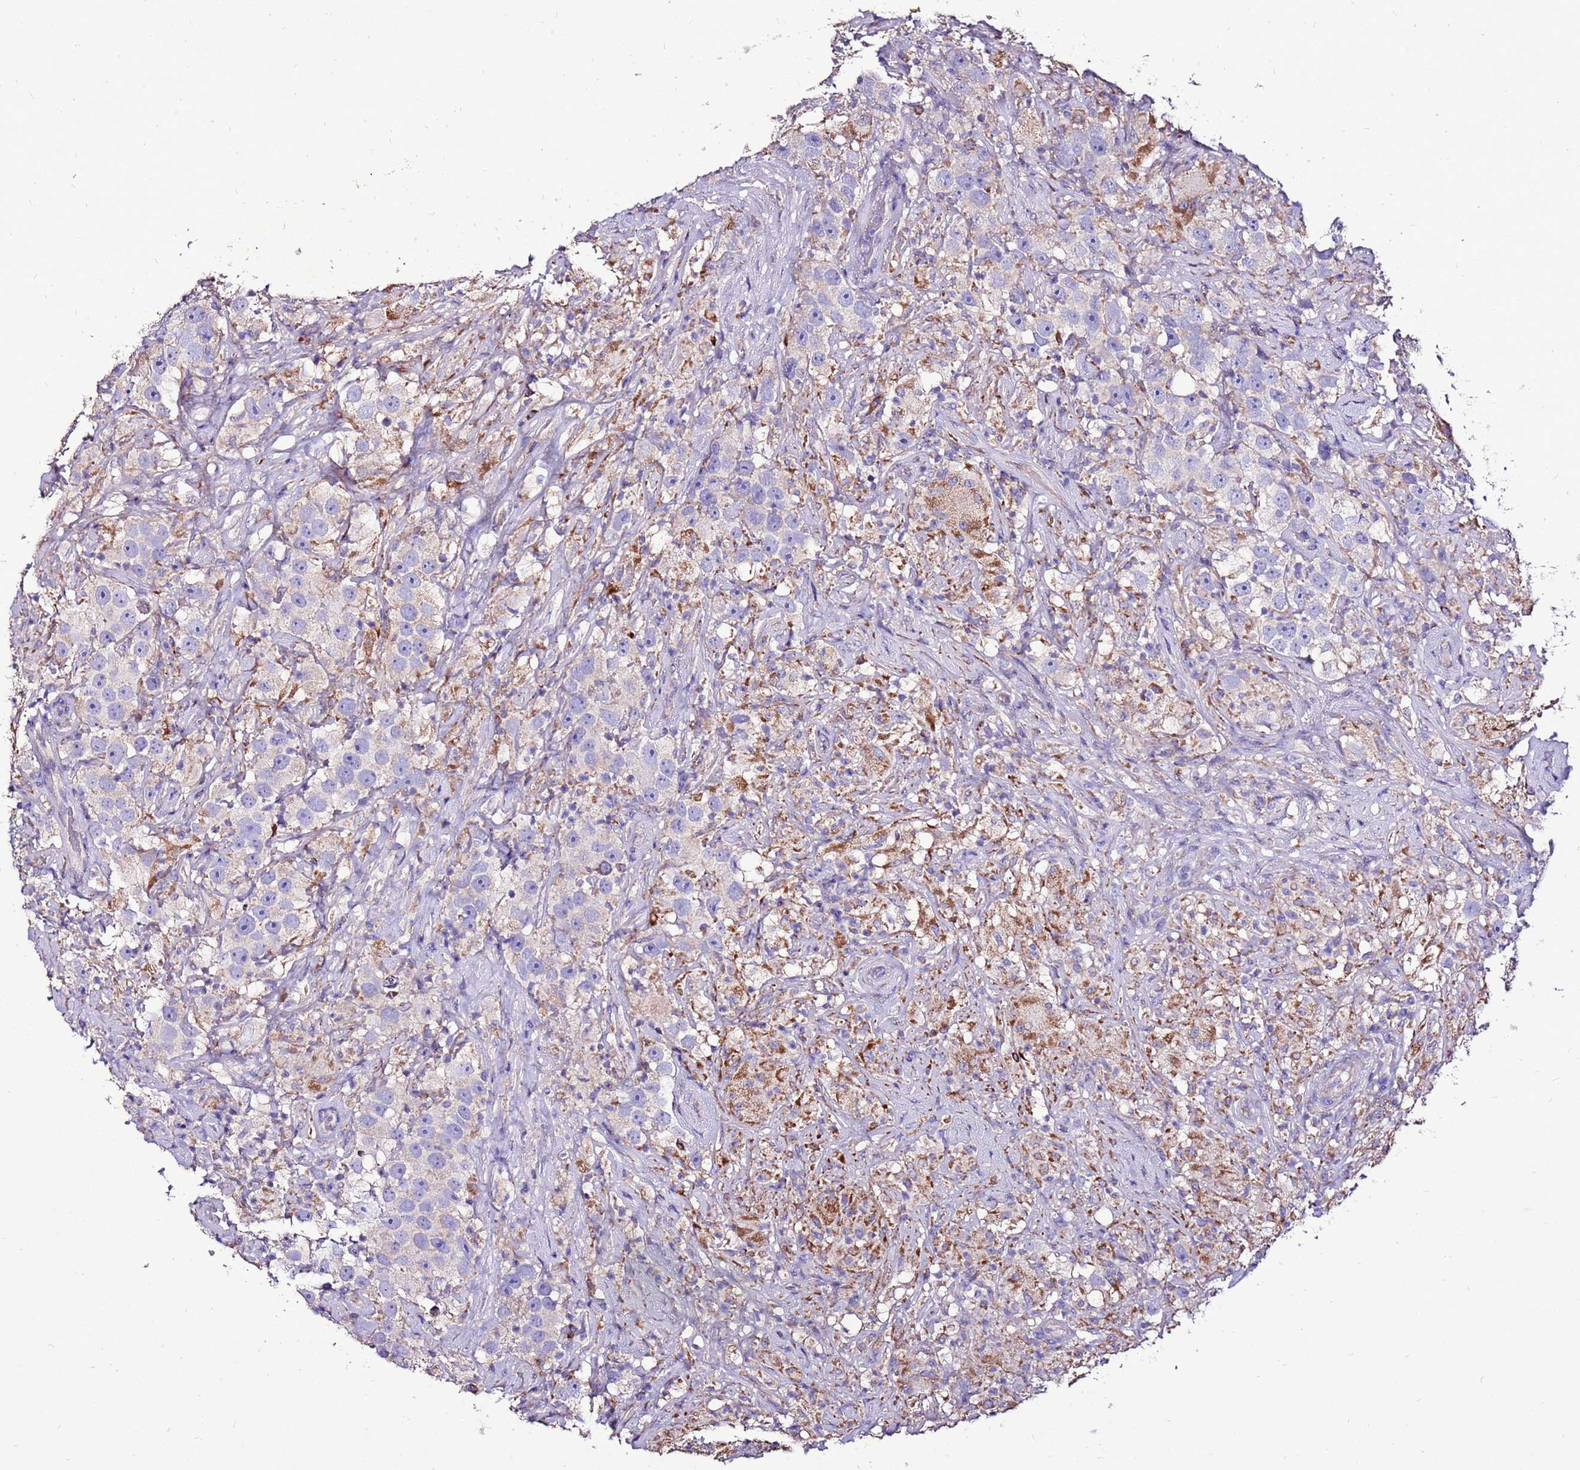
{"staining": {"intensity": "negative", "quantity": "none", "location": "none"}, "tissue": "testis cancer", "cell_type": "Tumor cells", "image_type": "cancer", "snomed": [{"axis": "morphology", "description": "Seminoma, NOS"}, {"axis": "topography", "description": "Testis"}], "caption": "Immunohistochemistry (IHC) micrograph of neoplastic tissue: human testis seminoma stained with DAB shows no significant protein positivity in tumor cells.", "gene": "TMEM106C", "patient": {"sex": "male", "age": 49}}